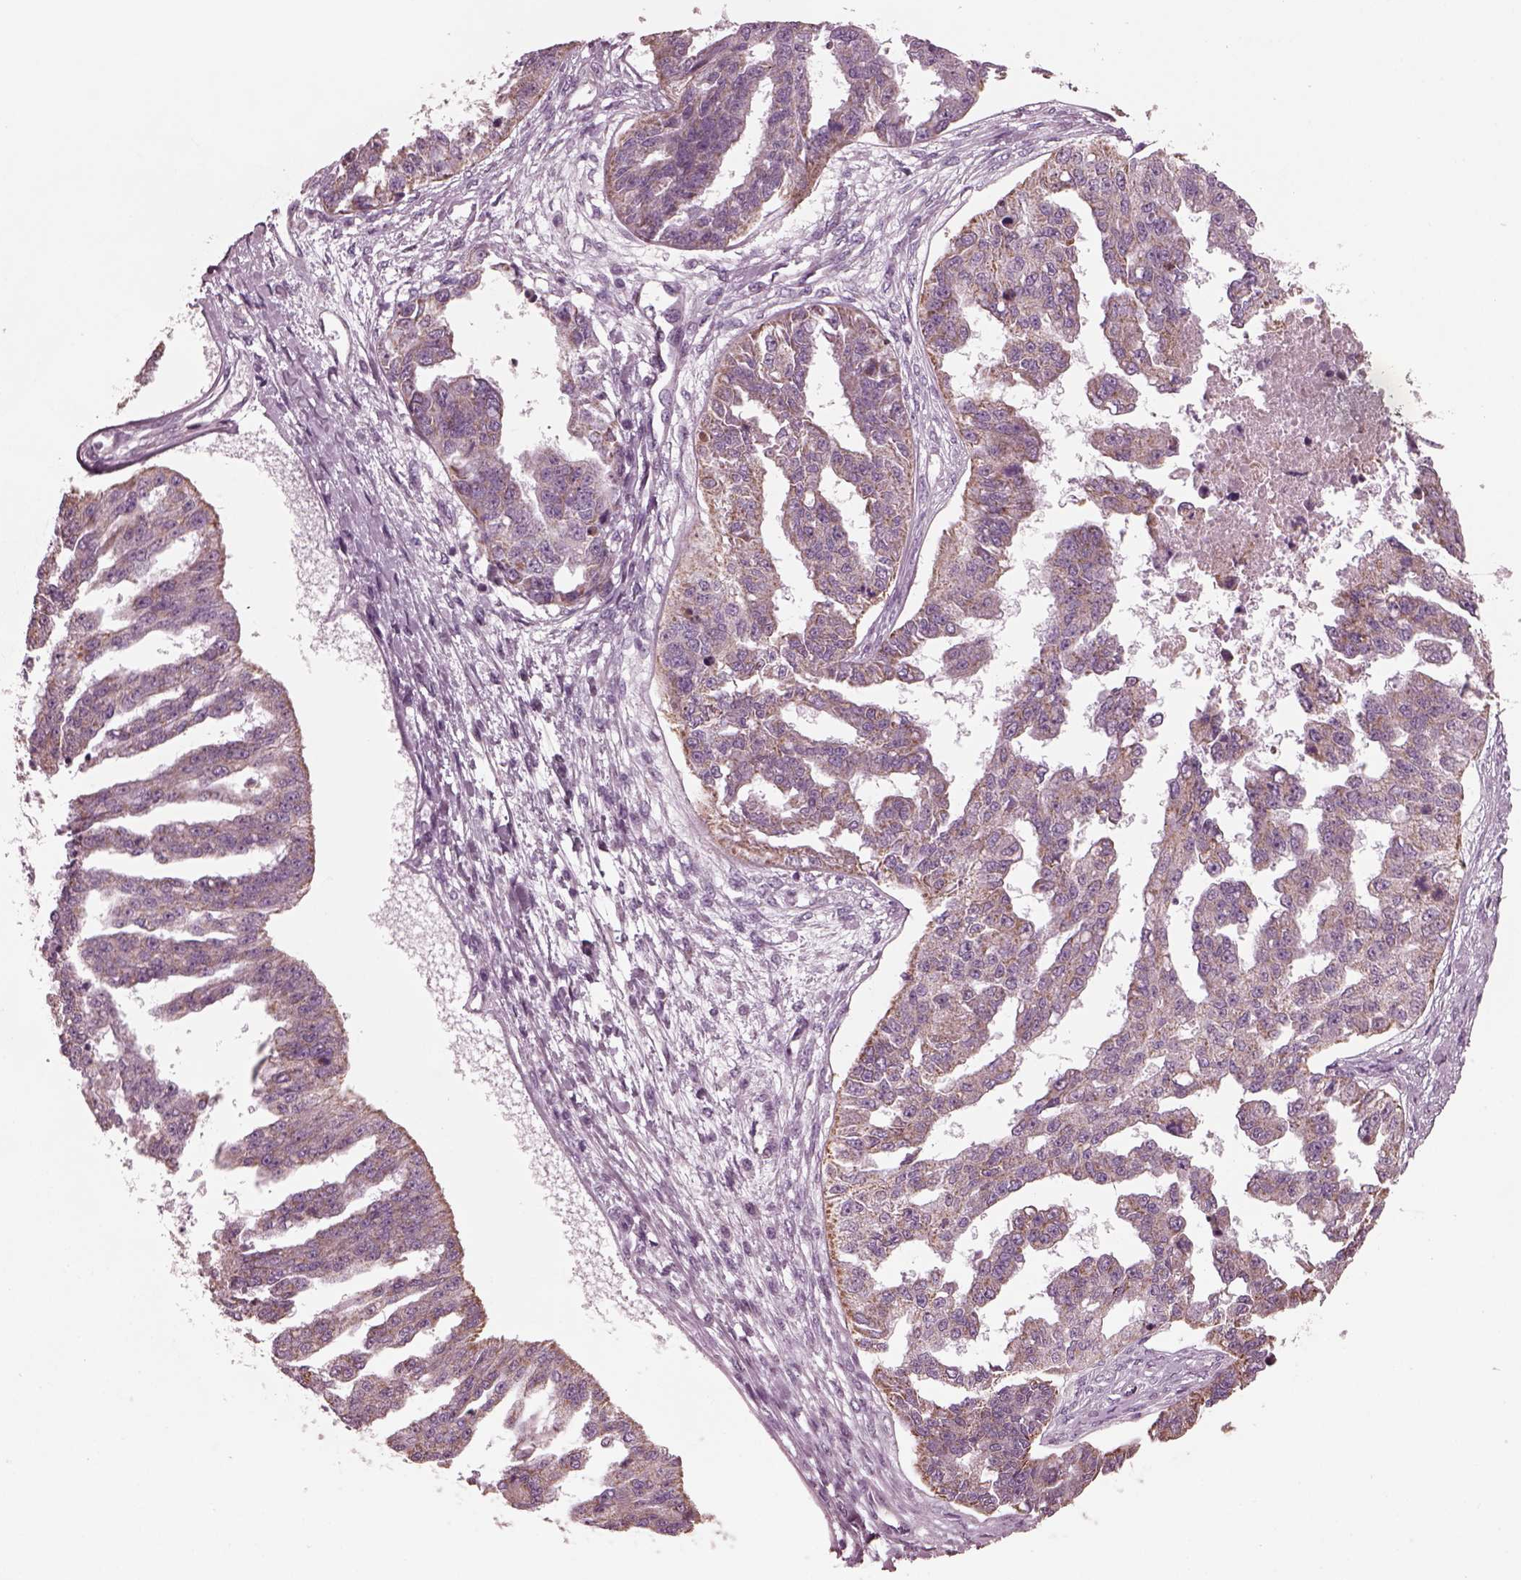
{"staining": {"intensity": "moderate", "quantity": "<25%", "location": "cytoplasmic/membranous"}, "tissue": "ovarian cancer", "cell_type": "Tumor cells", "image_type": "cancer", "snomed": [{"axis": "morphology", "description": "Cystadenocarcinoma, serous, NOS"}, {"axis": "topography", "description": "Ovary"}], "caption": "An image of ovarian cancer stained for a protein demonstrates moderate cytoplasmic/membranous brown staining in tumor cells.", "gene": "CELSR3", "patient": {"sex": "female", "age": 58}}